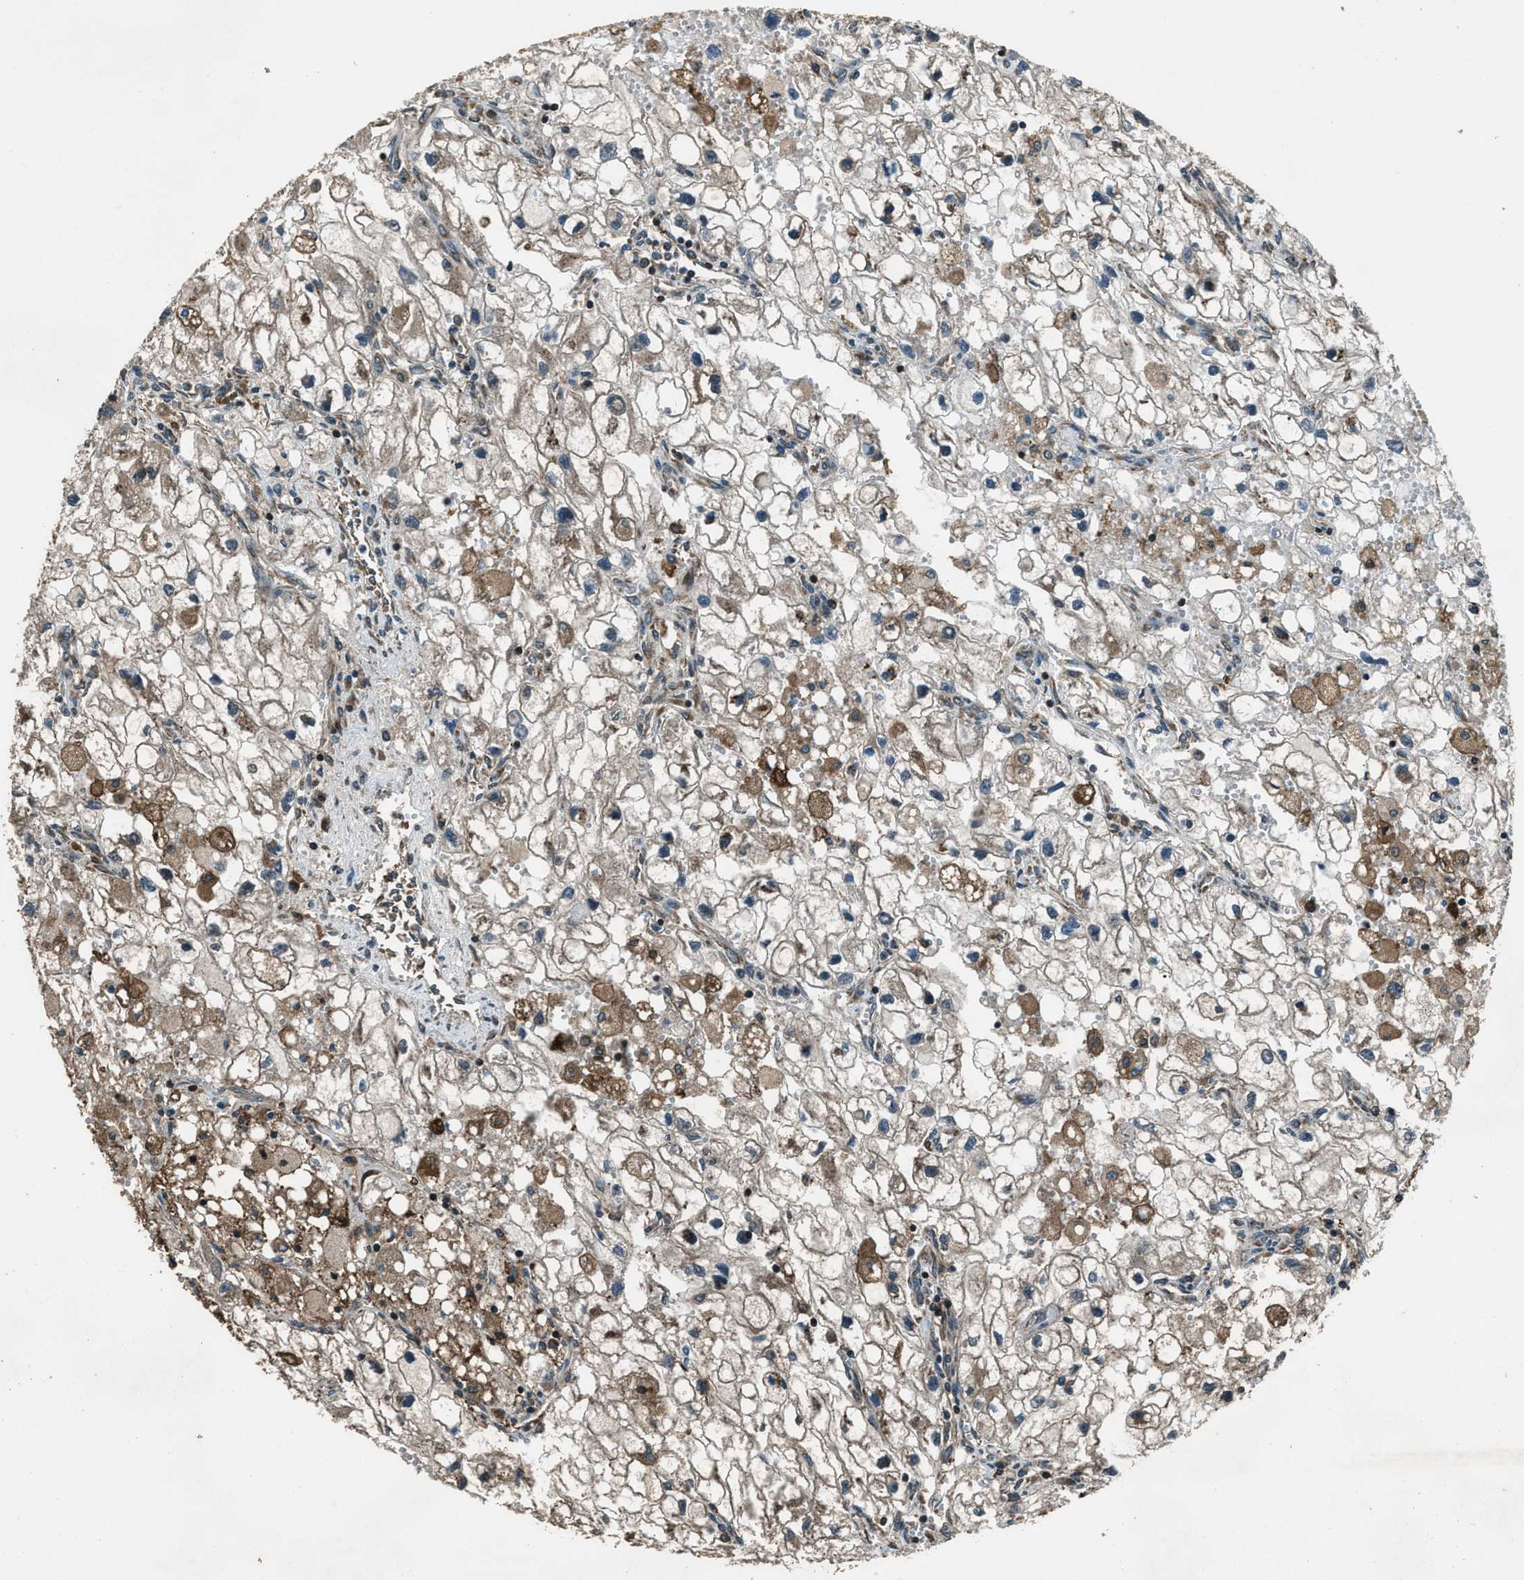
{"staining": {"intensity": "moderate", "quantity": ">75%", "location": "cytoplasmic/membranous"}, "tissue": "renal cancer", "cell_type": "Tumor cells", "image_type": "cancer", "snomed": [{"axis": "morphology", "description": "Adenocarcinoma, NOS"}, {"axis": "topography", "description": "Kidney"}], "caption": "Immunohistochemistry photomicrograph of neoplastic tissue: human renal cancer (adenocarcinoma) stained using IHC exhibits medium levels of moderate protein expression localized specifically in the cytoplasmic/membranous of tumor cells, appearing as a cytoplasmic/membranous brown color.", "gene": "TRIM4", "patient": {"sex": "female", "age": 70}}